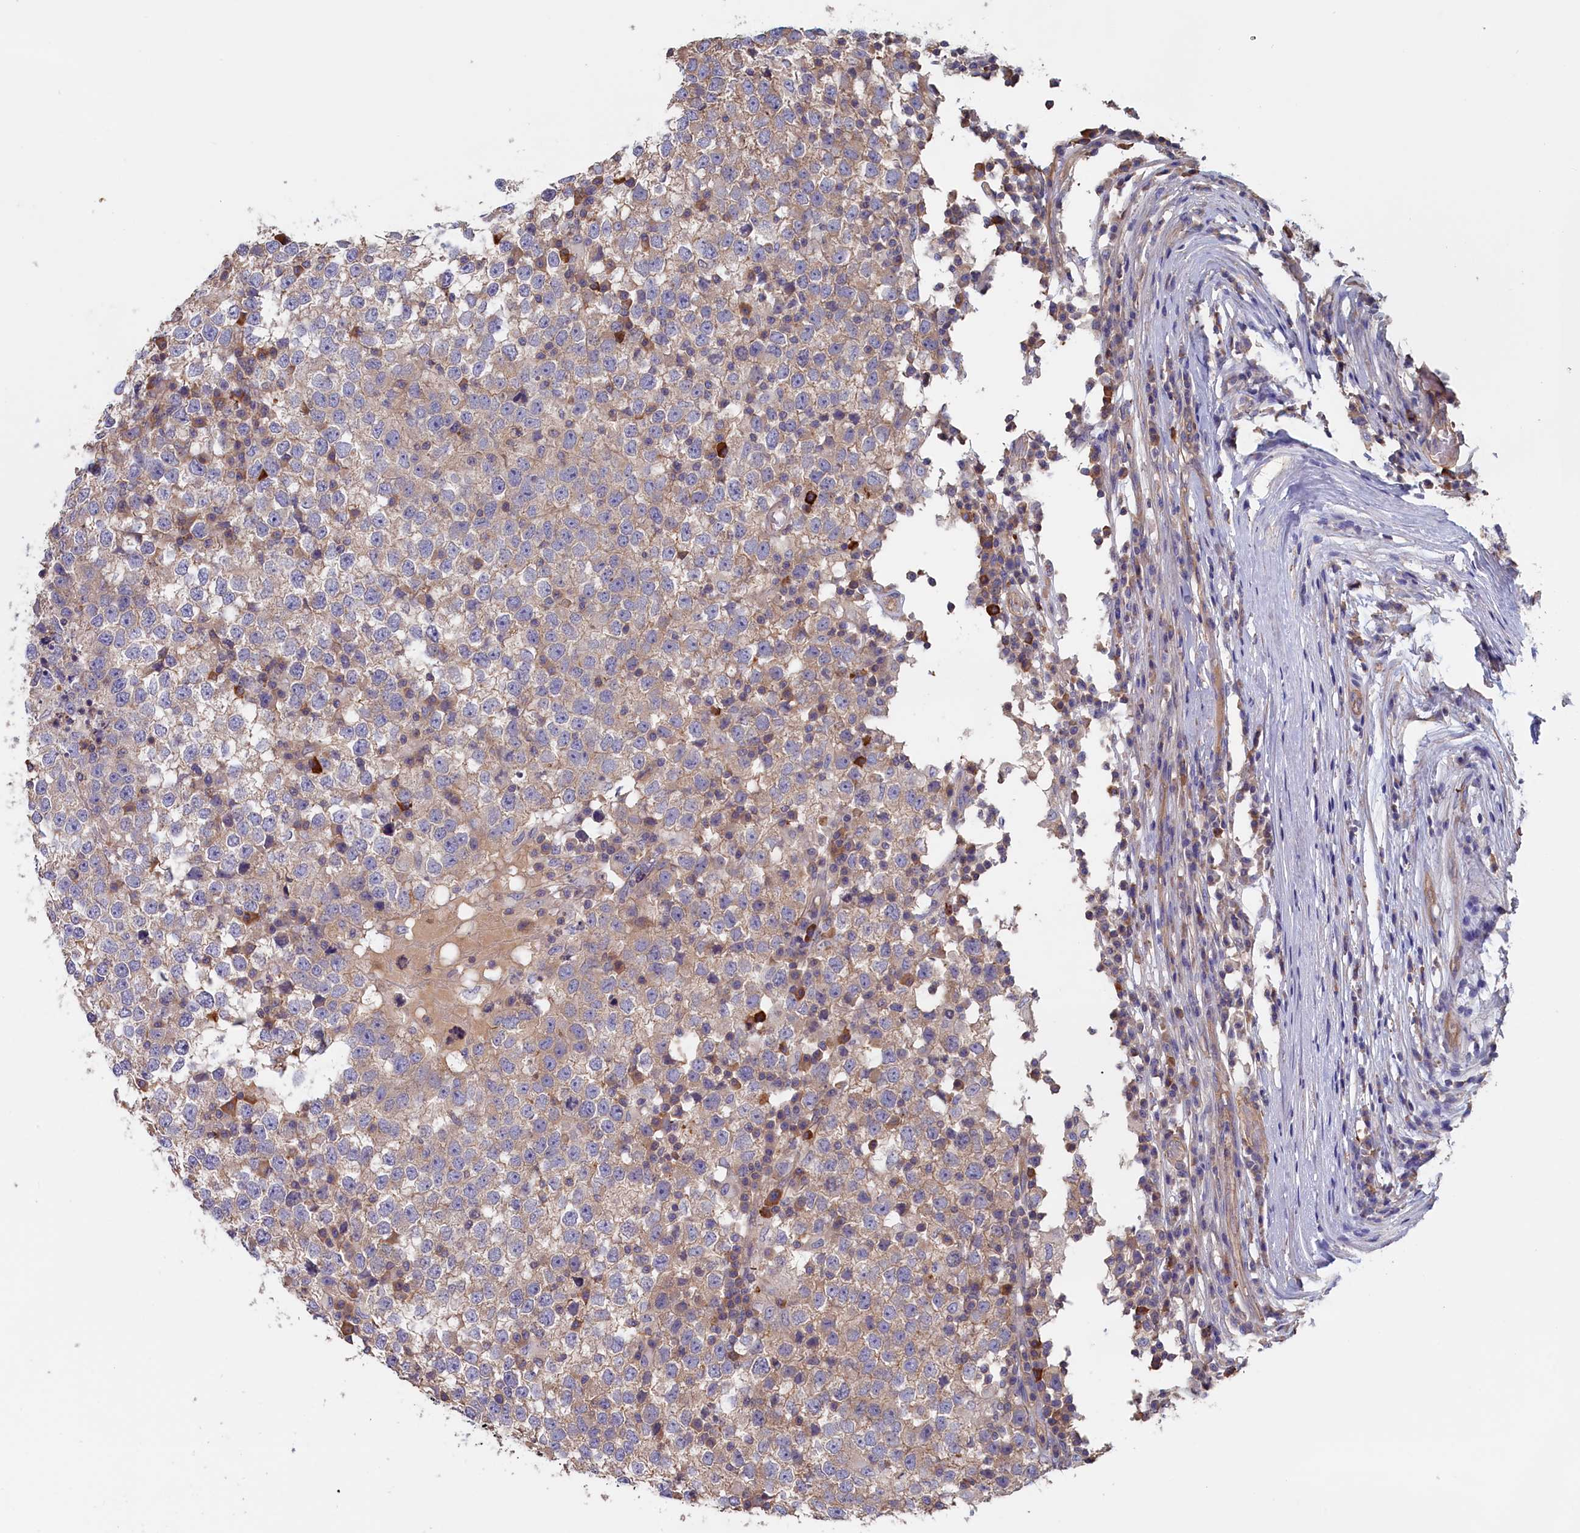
{"staining": {"intensity": "weak", "quantity": "<25%", "location": "cytoplasmic/membranous"}, "tissue": "testis cancer", "cell_type": "Tumor cells", "image_type": "cancer", "snomed": [{"axis": "morphology", "description": "Seminoma, NOS"}, {"axis": "topography", "description": "Testis"}], "caption": "The IHC histopathology image has no significant staining in tumor cells of testis cancer (seminoma) tissue. (DAB (3,3'-diaminobenzidine) immunohistochemistry (IHC) with hematoxylin counter stain).", "gene": "ANKRD2", "patient": {"sex": "male", "age": 65}}